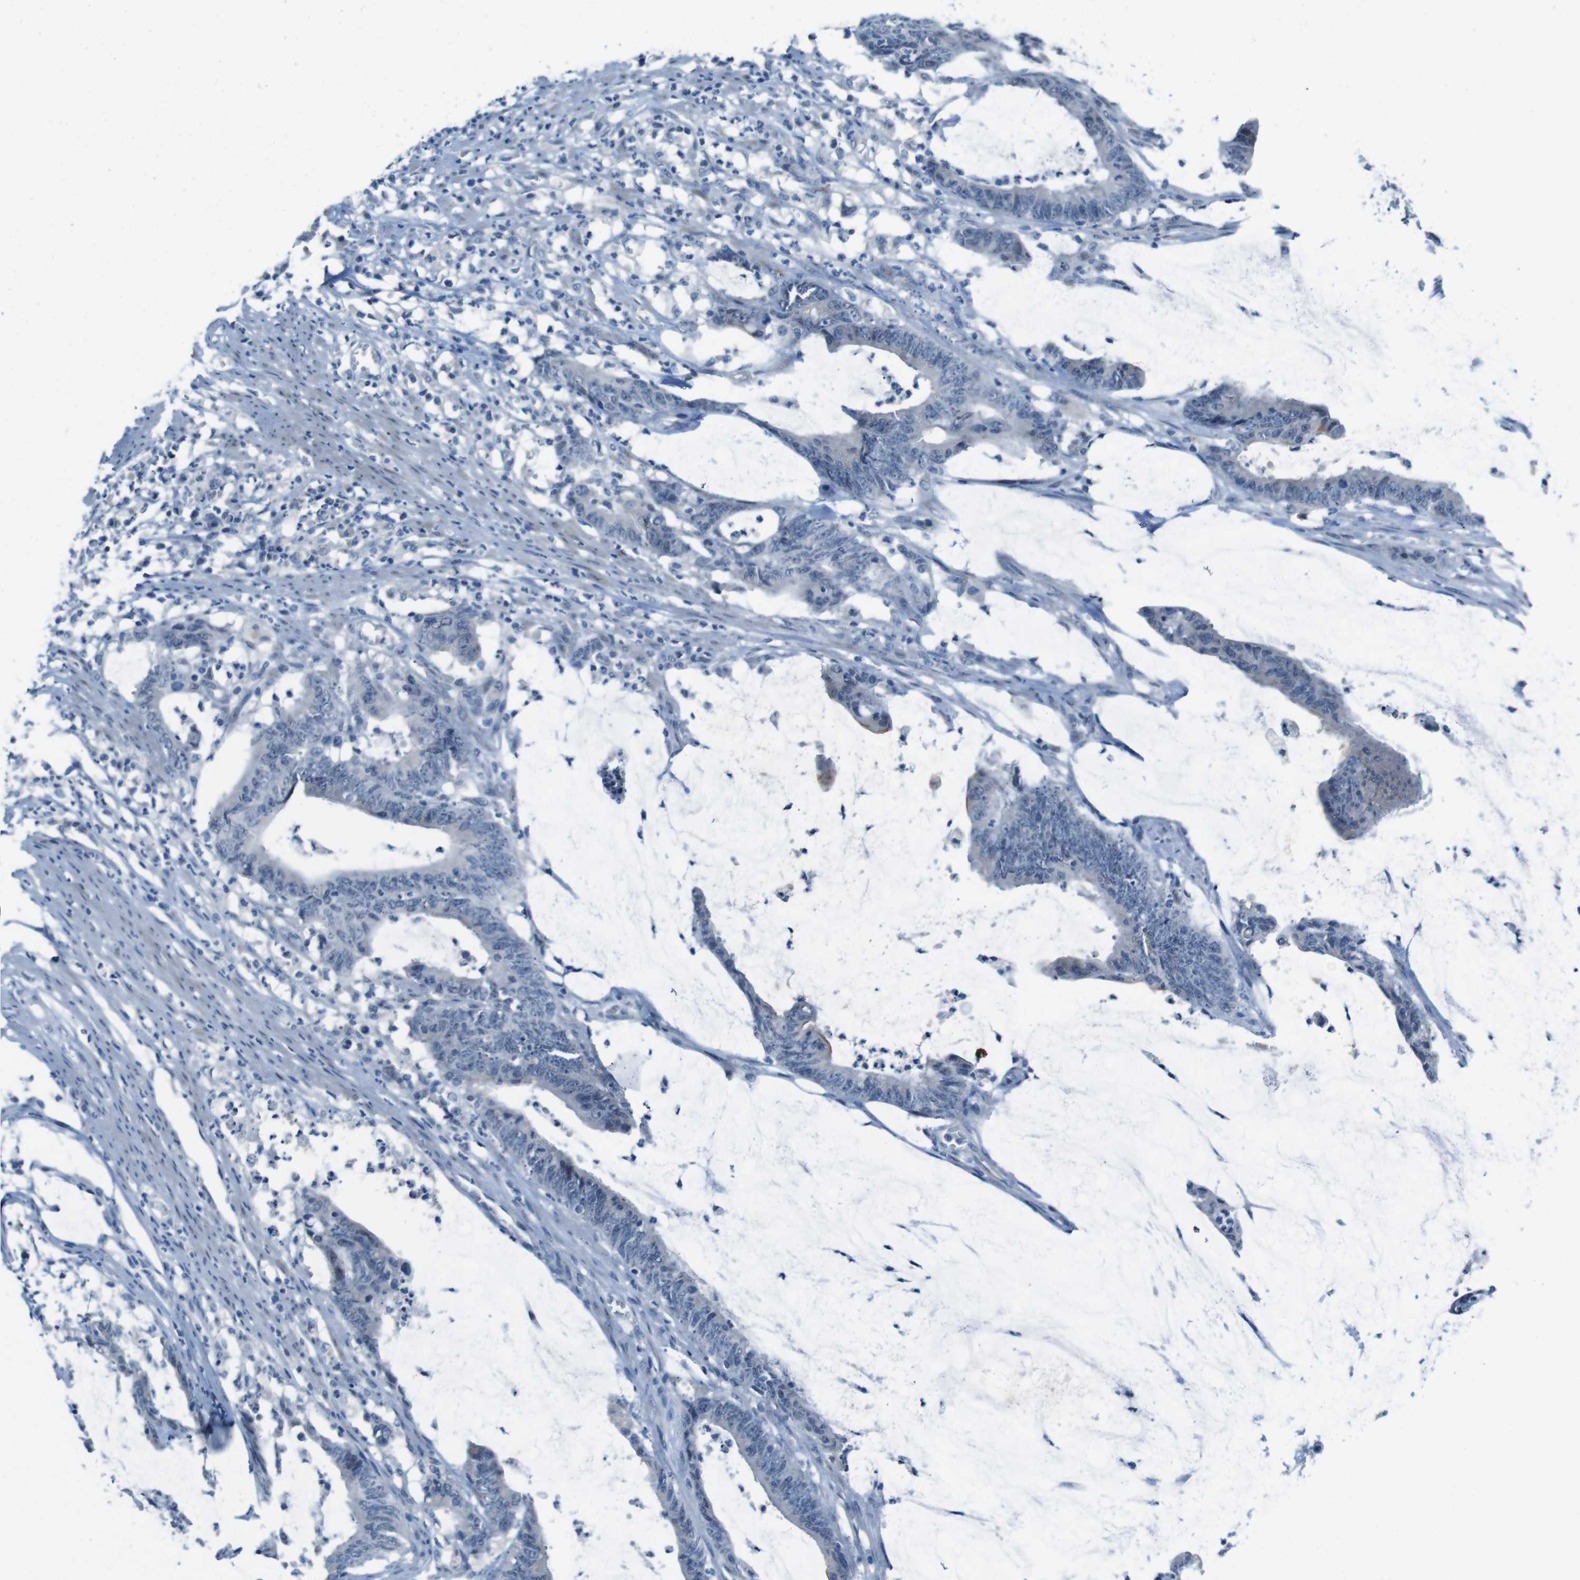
{"staining": {"intensity": "negative", "quantity": "none", "location": "none"}, "tissue": "colorectal cancer", "cell_type": "Tumor cells", "image_type": "cancer", "snomed": [{"axis": "morphology", "description": "Adenocarcinoma, NOS"}, {"axis": "topography", "description": "Rectum"}], "caption": "An image of colorectal cancer stained for a protein reveals no brown staining in tumor cells.", "gene": "CDHR2", "patient": {"sex": "female", "age": 66}}